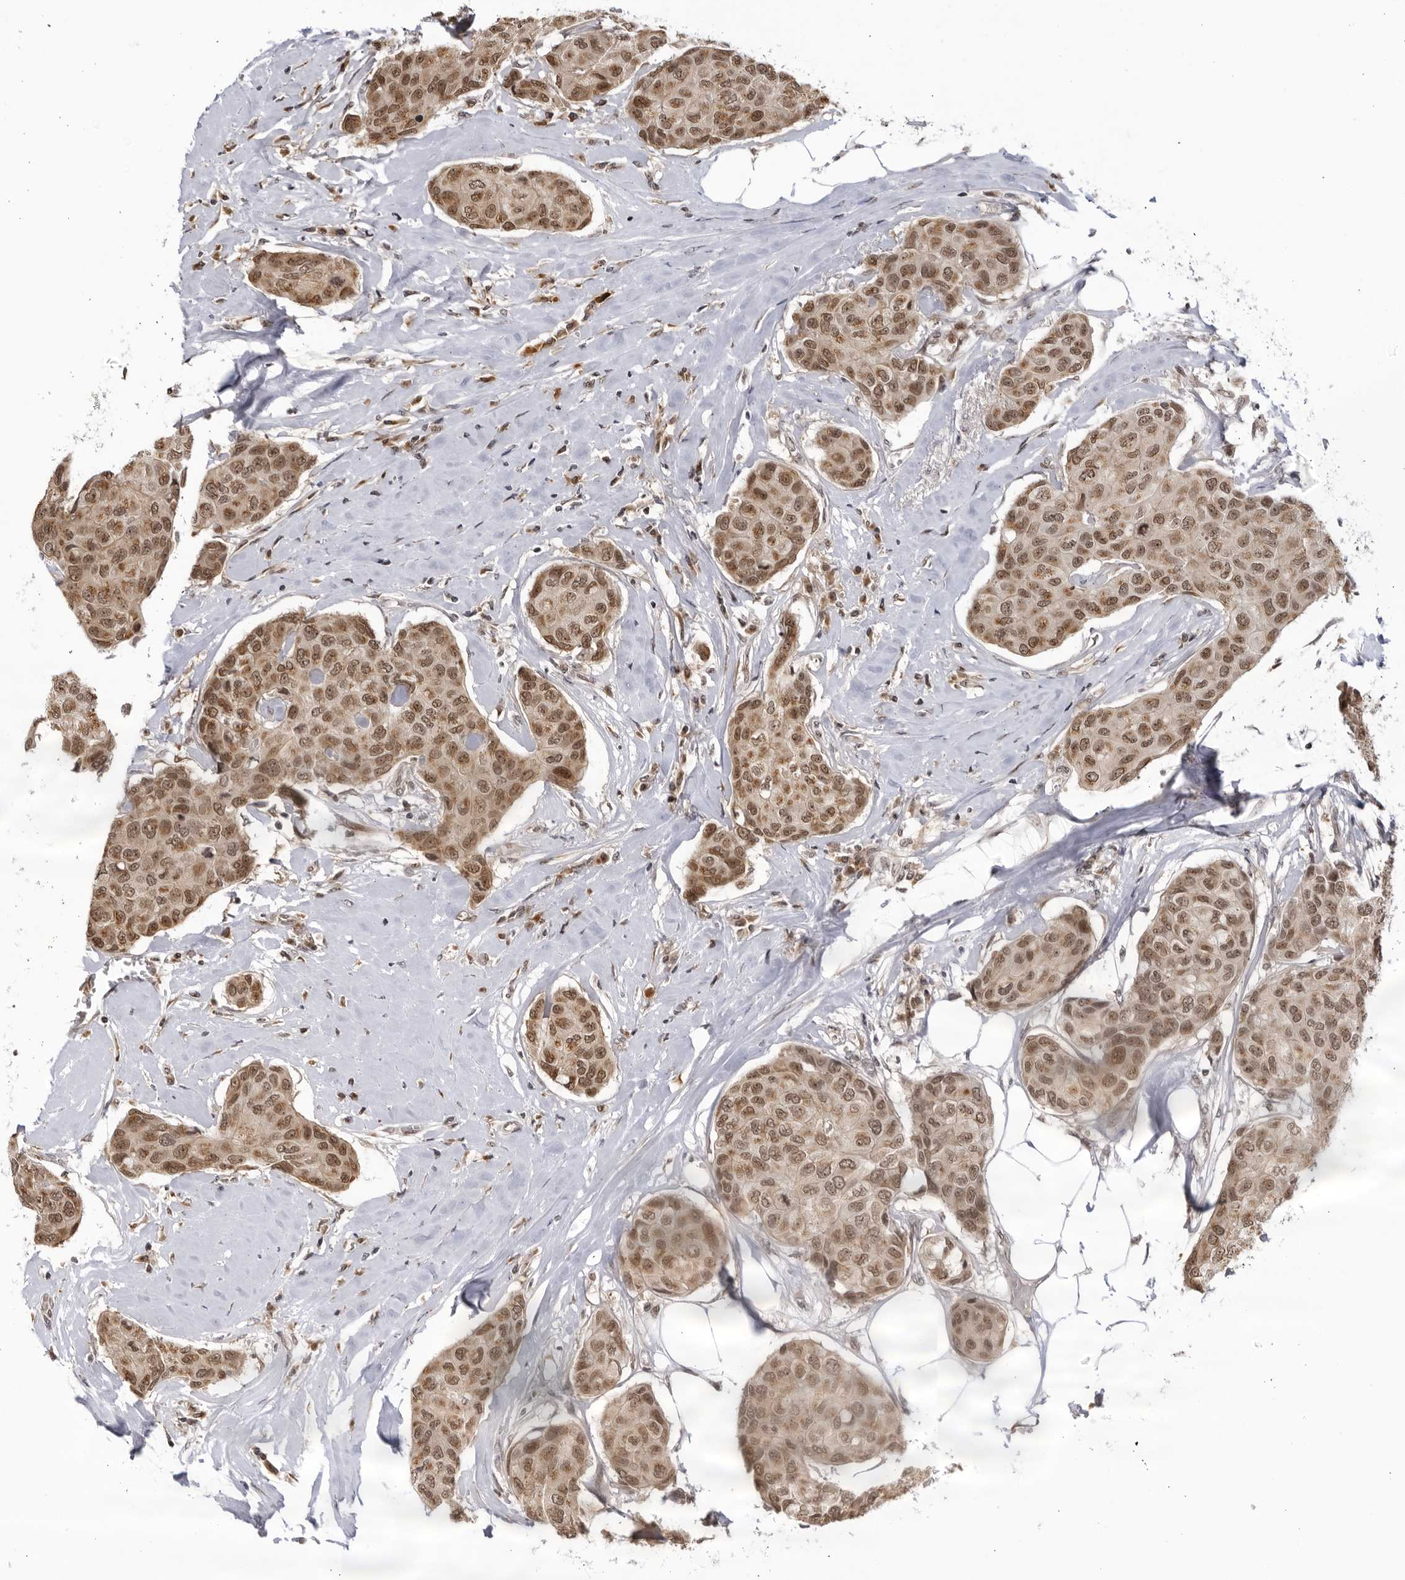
{"staining": {"intensity": "moderate", "quantity": ">75%", "location": "cytoplasmic/membranous,nuclear"}, "tissue": "breast cancer", "cell_type": "Tumor cells", "image_type": "cancer", "snomed": [{"axis": "morphology", "description": "Duct carcinoma"}, {"axis": "topography", "description": "Breast"}], "caption": "Protein staining displays moderate cytoplasmic/membranous and nuclear staining in about >75% of tumor cells in breast intraductal carcinoma. (Brightfield microscopy of DAB IHC at high magnification).", "gene": "RASGEF1C", "patient": {"sex": "female", "age": 80}}